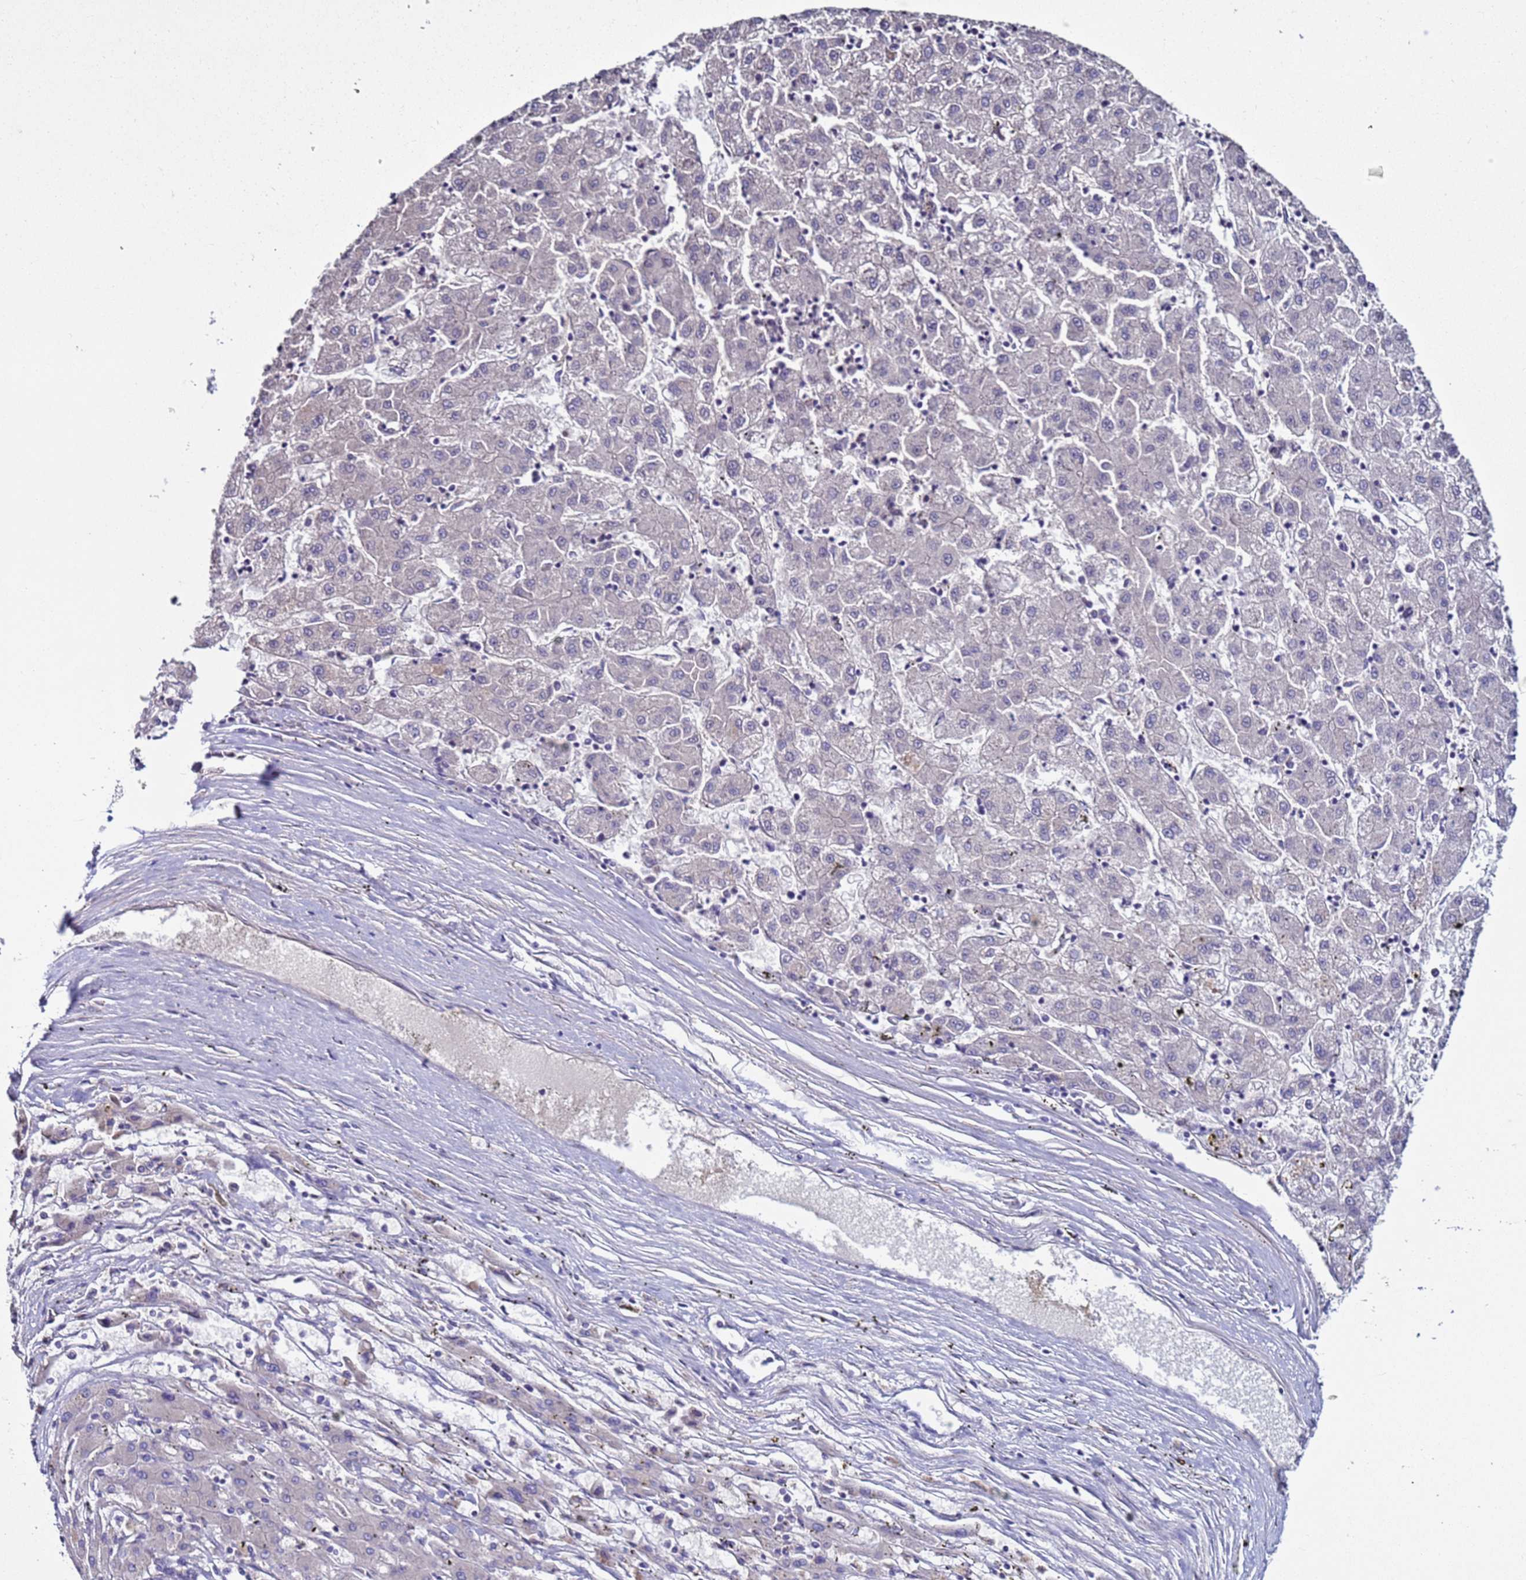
{"staining": {"intensity": "negative", "quantity": "none", "location": "none"}, "tissue": "liver cancer", "cell_type": "Tumor cells", "image_type": "cancer", "snomed": [{"axis": "morphology", "description": "Carcinoma, Hepatocellular, NOS"}, {"axis": "topography", "description": "Liver"}], "caption": "Liver cancer stained for a protein using immunohistochemistry reveals no expression tumor cells.", "gene": "RABL2B", "patient": {"sex": "male", "age": 72}}